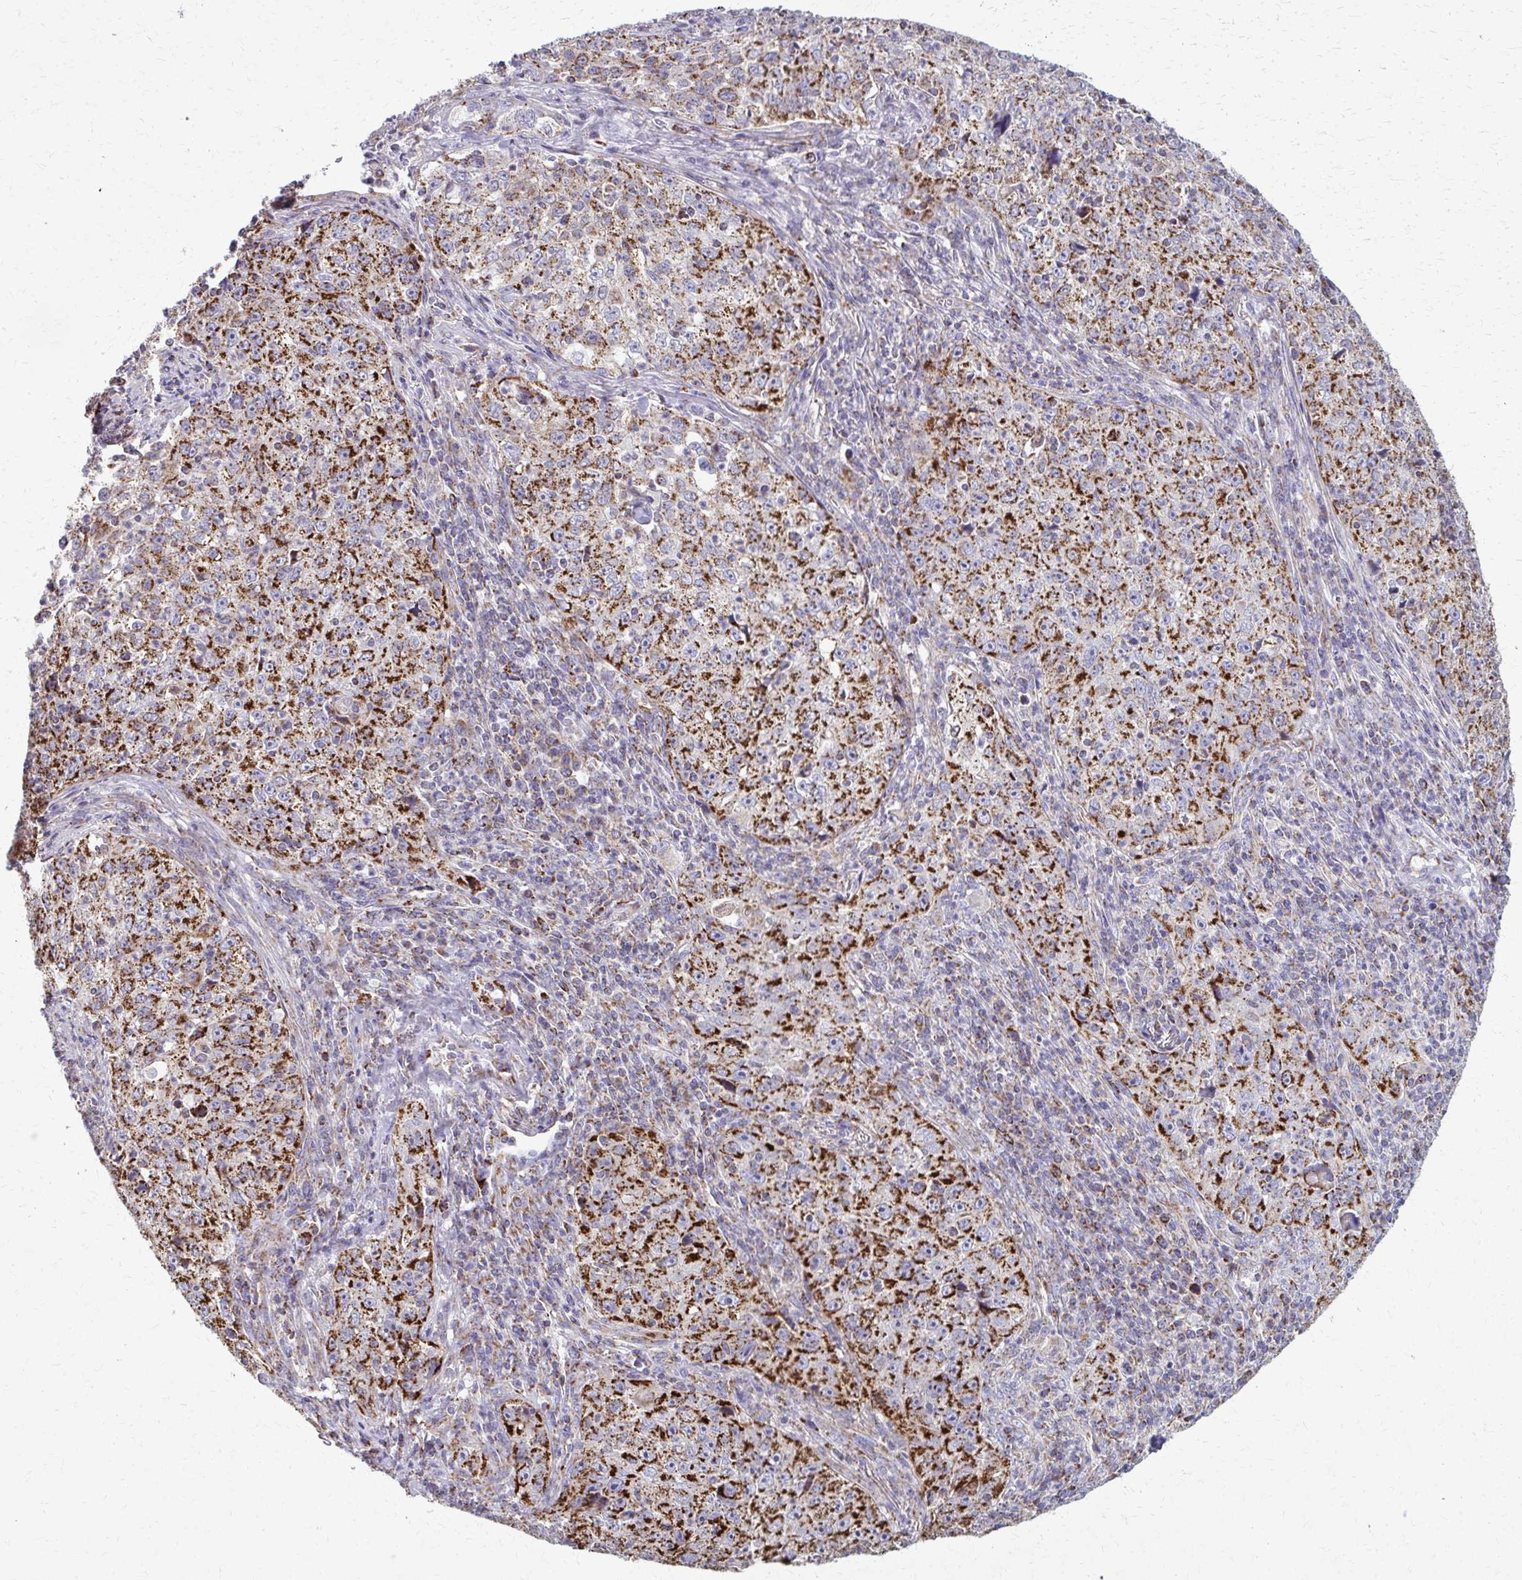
{"staining": {"intensity": "strong", "quantity": "25%-75%", "location": "cytoplasmic/membranous"}, "tissue": "lung cancer", "cell_type": "Tumor cells", "image_type": "cancer", "snomed": [{"axis": "morphology", "description": "Squamous cell carcinoma, NOS"}, {"axis": "topography", "description": "Lung"}], "caption": "IHC image of lung cancer (squamous cell carcinoma) stained for a protein (brown), which shows high levels of strong cytoplasmic/membranous positivity in about 25%-75% of tumor cells.", "gene": "TVP23A", "patient": {"sex": "male", "age": 71}}